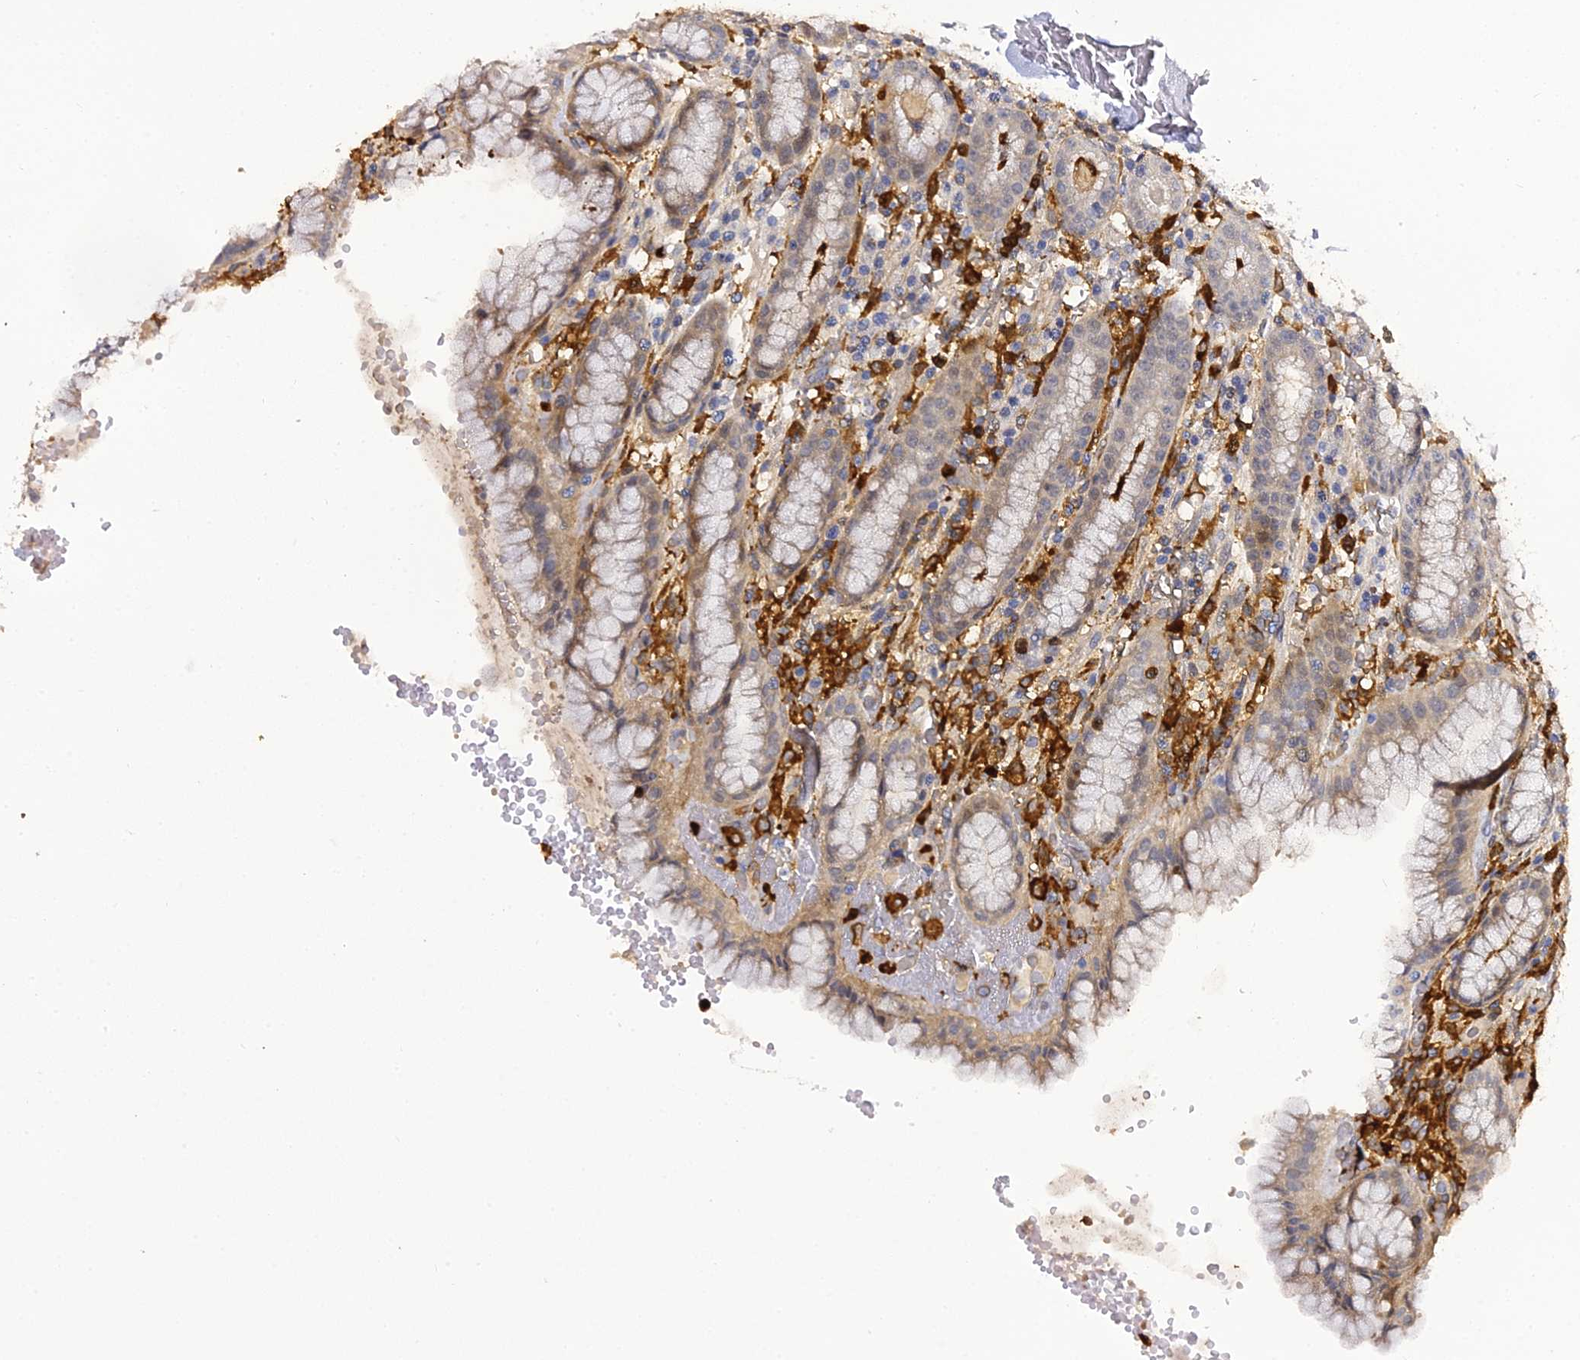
{"staining": {"intensity": "weak", "quantity": "<25%", "location": "cytoplasmic/membranous"}, "tissue": "stomach", "cell_type": "Glandular cells", "image_type": "normal", "snomed": [{"axis": "morphology", "description": "Normal tissue, NOS"}, {"axis": "topography", "description": "Stomach, upper"}], "caption": "Human stomach stained for a protein using immunohistochemistry reveals no positivity in glandular cells.", "gene": "IL4I1", "patient": {"sex": "male", "age": 52}}